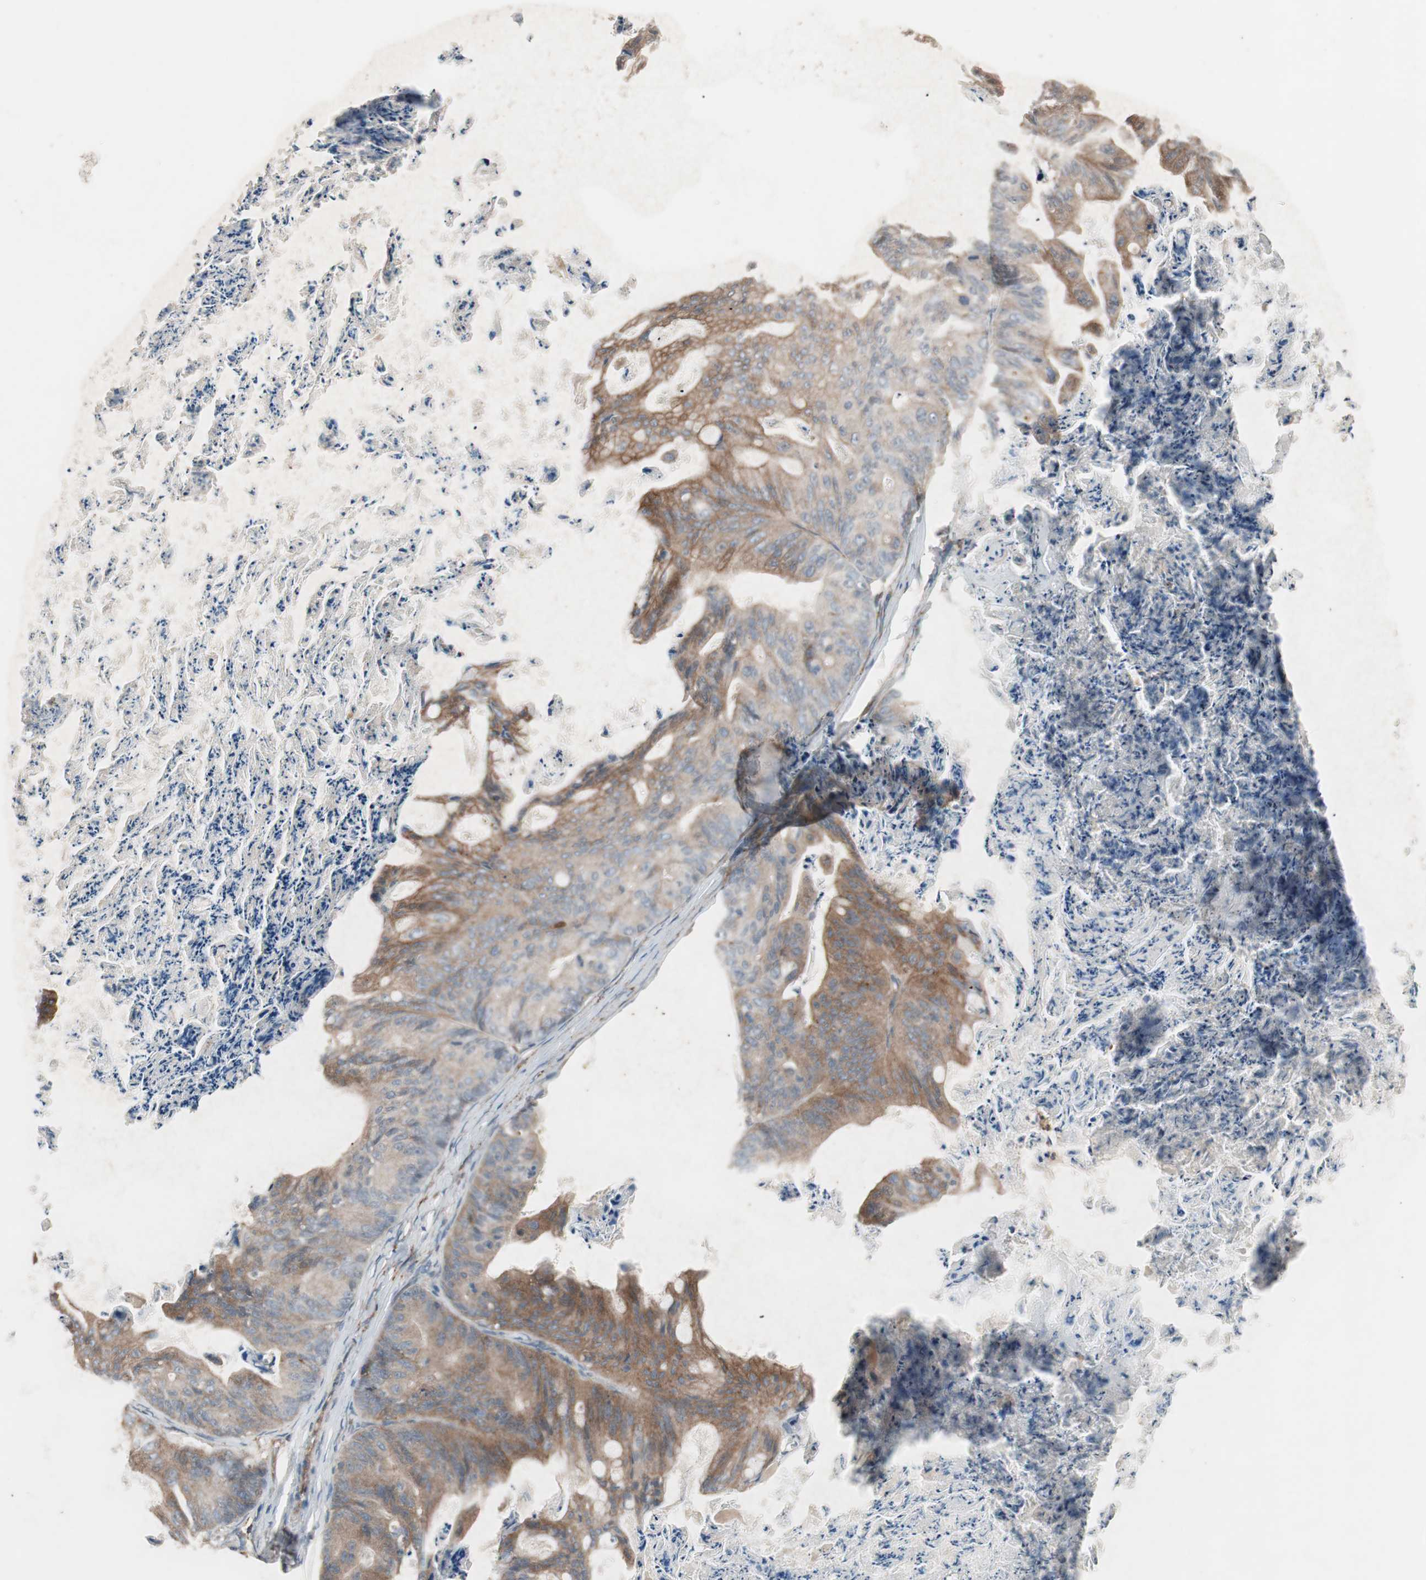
{"staining": {"intensity": "moderate", "quantity": ">75%", "location": "cytoplasmic/membranous"}, "tissue": "ovarian cancer", "cell_type": "Tumor cells", "image_type": "cancer", "snomed": [{"axis": "morphology", "description": "Cystadenocarcinoma, mucinous, NOS"}, {"axis": "topography", "description": "Ovary"}], "caption": "Ovarian mucinous cystadenocarcinoma stained for a protein (brown) demonstrates moderate cytoplasmic/membranous positive positivity in approximately >75% of tumor cells.", "gene": "STAB1", "patient": {"sex": "female", "age": 36}}